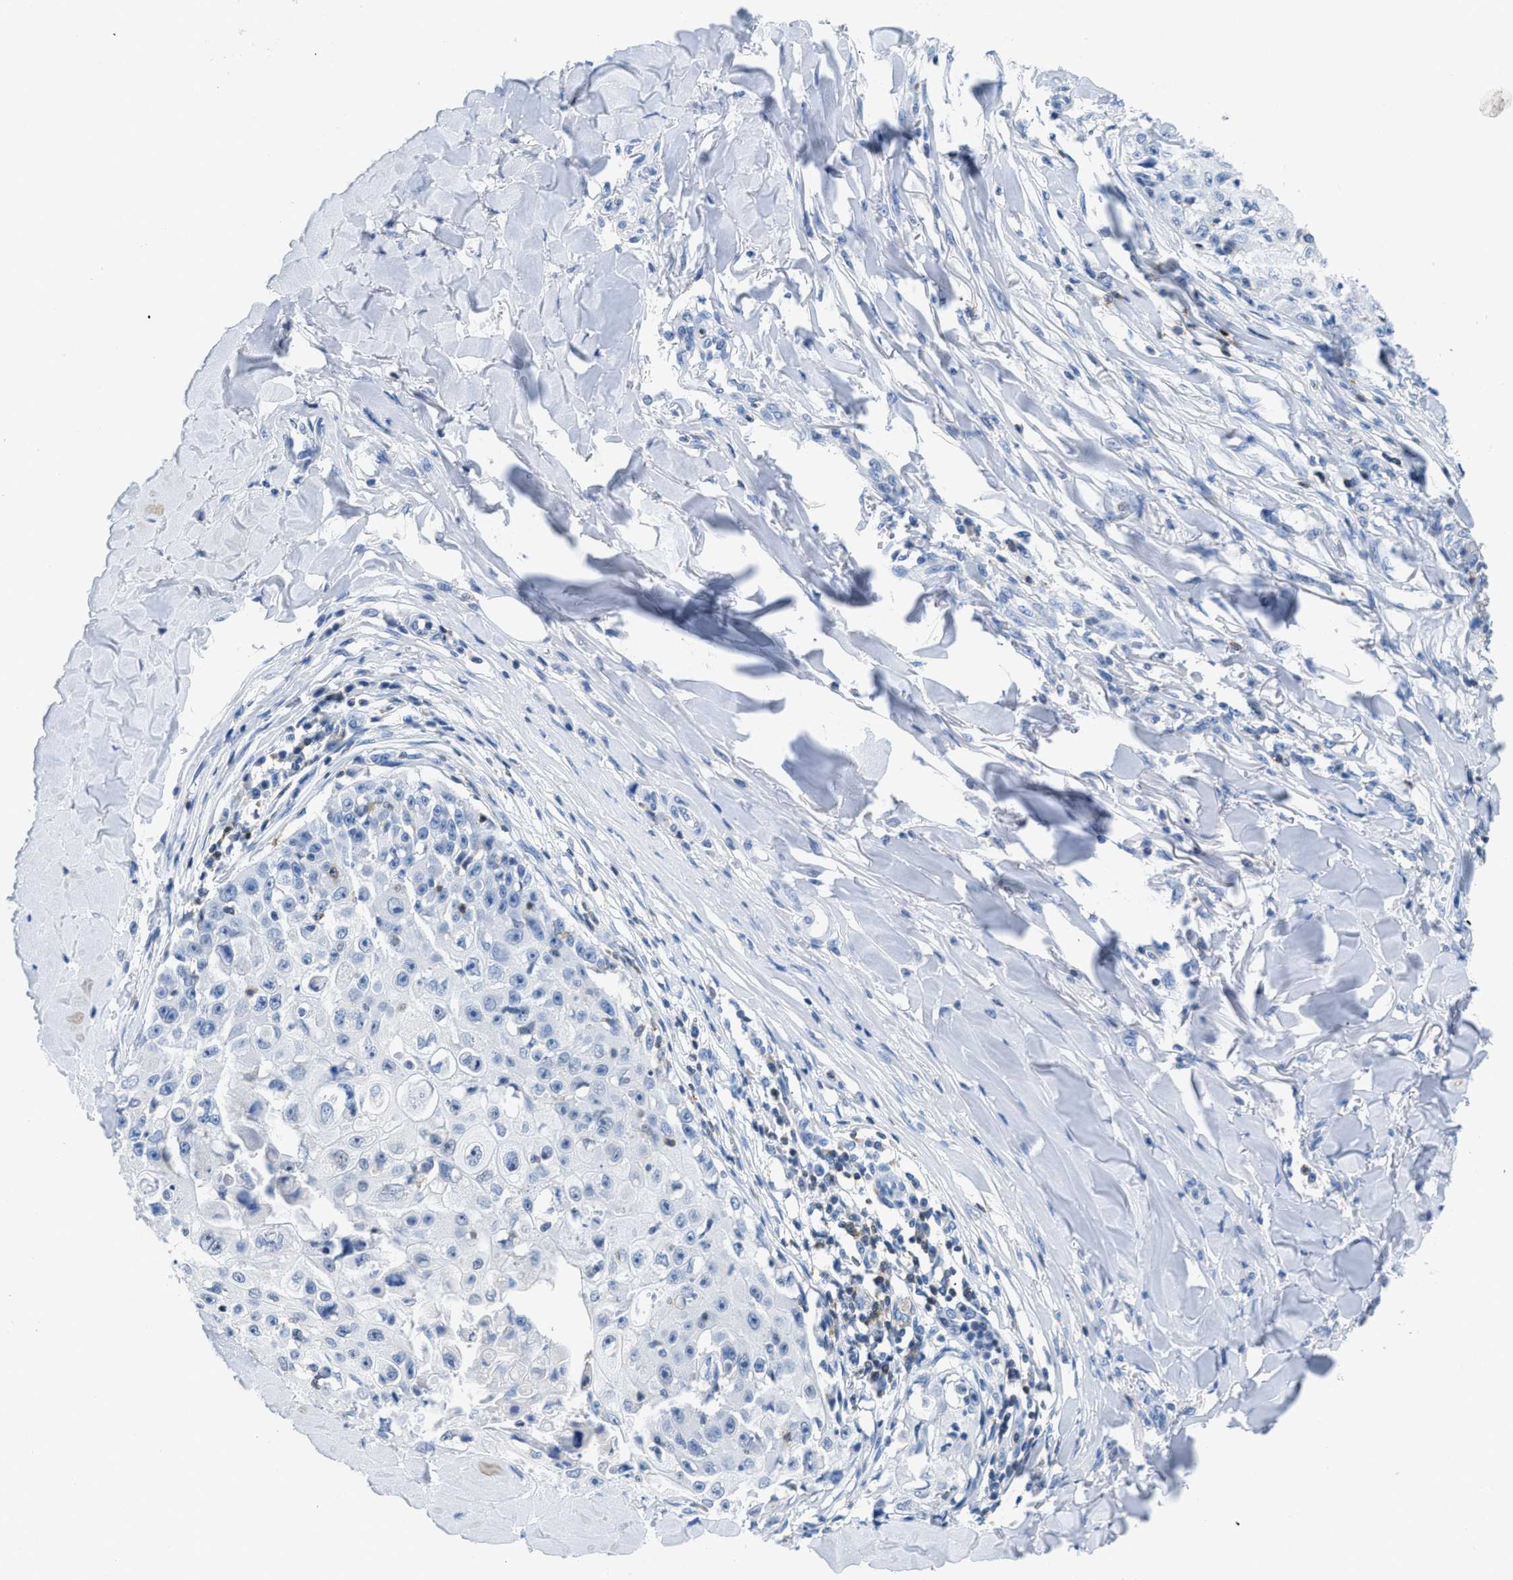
{"staining": {"intensity": "negative", "quantity": "none", "location": "none"}, "tissue": "skin cancer", "cell_type": "Tumor cells", "image_type": "cancer", "snomed": [{"axis": "morphology", "description": "Squamous cell carcinoma, NOS"}, {"axis": "topography", "description": "Skin"}], "caption": "Immunohistochemical staining of human squamous cell carcinoma (skin) exhibits no significant positivity in tumor cells. The staining is performed using DAB brown chromogen with nuclei counter-stained in using hematoxylin.", "gene": "NFATC2", "patient": {"sex": "male", "age": 86}}